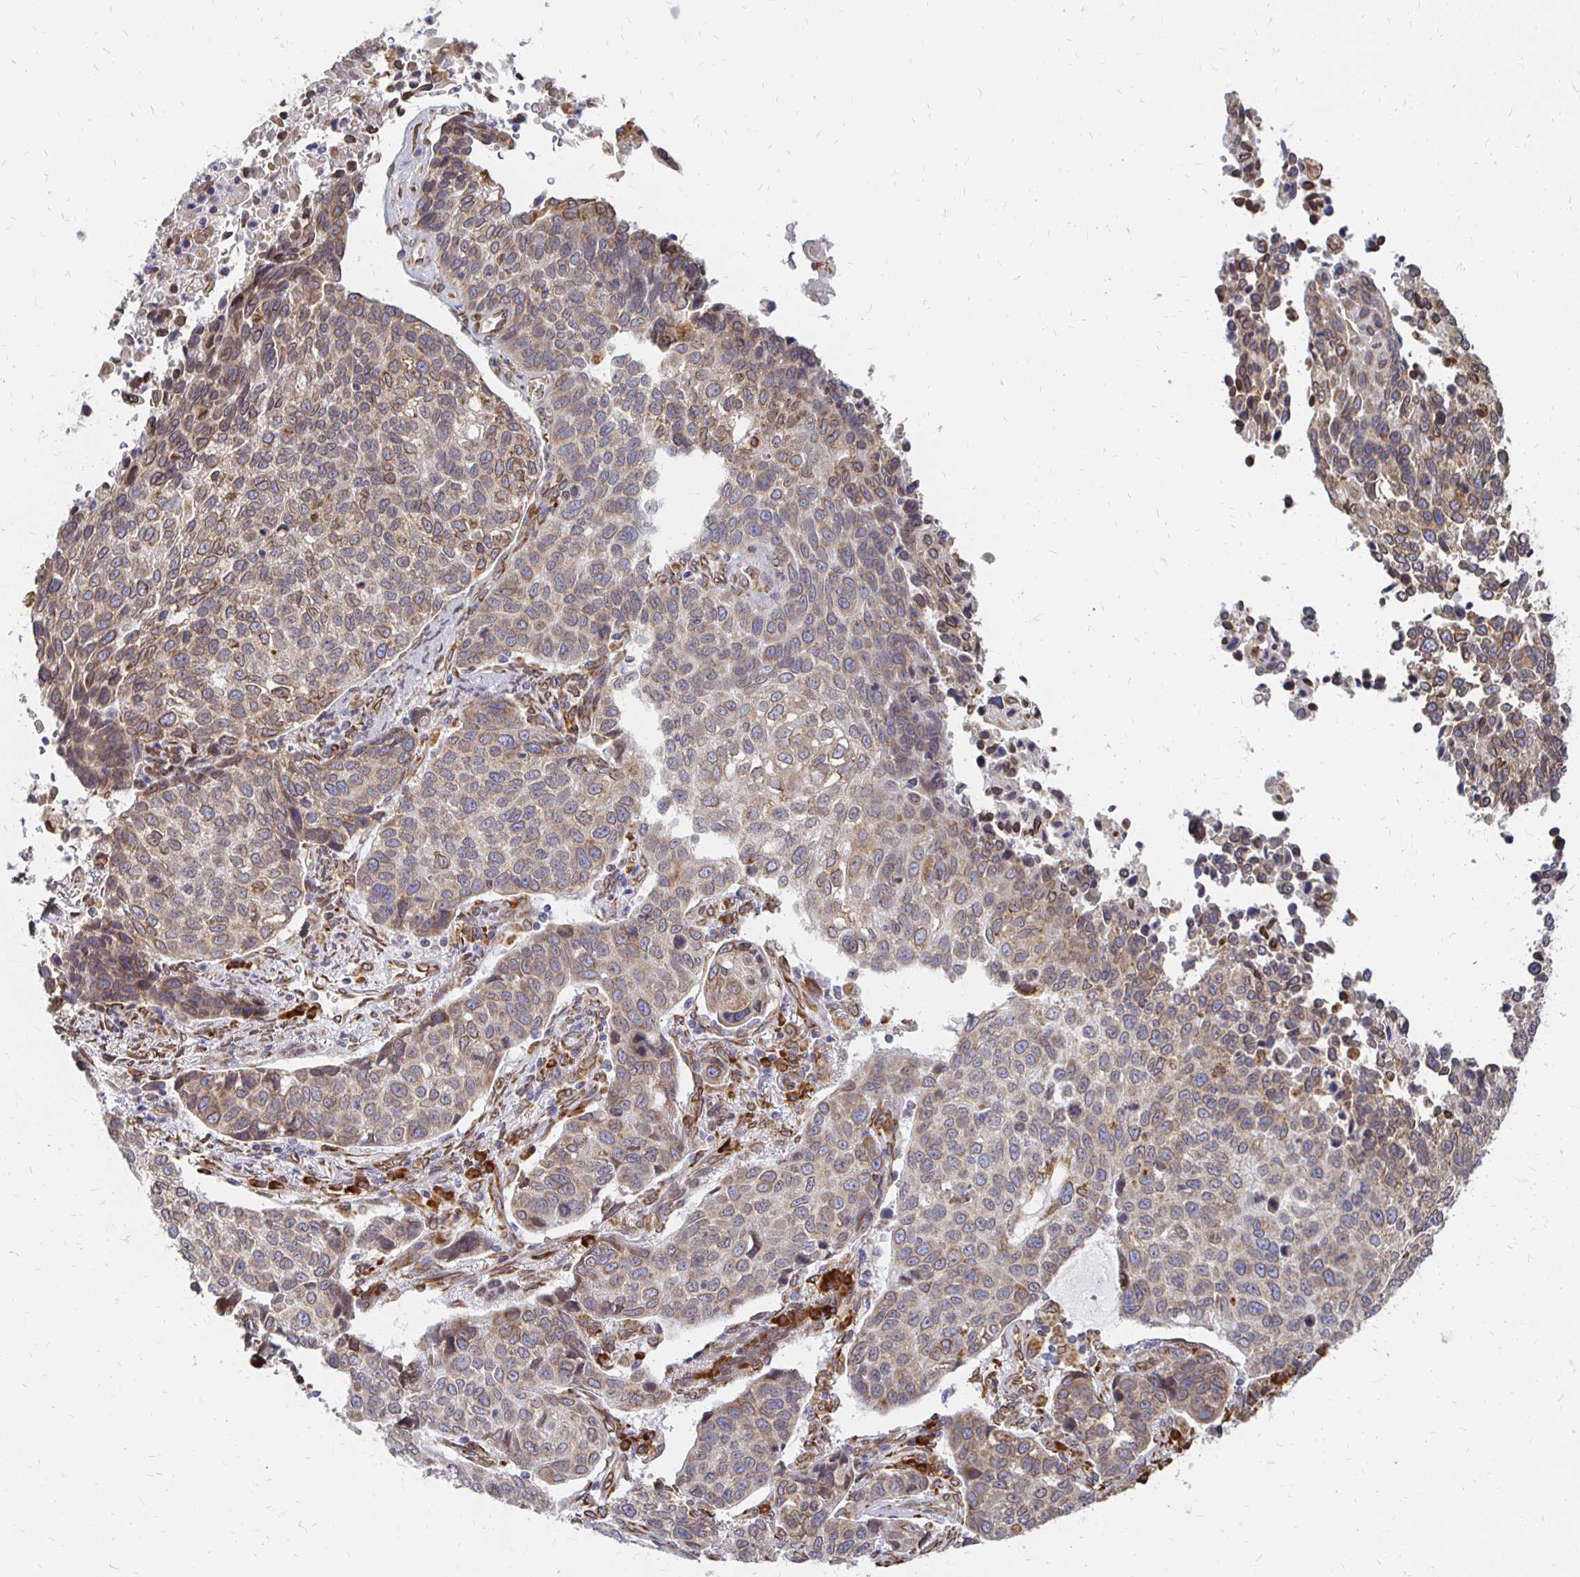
{"staining": {"intensity": "moderate", "quantity": ">75%", "location": "cytoplasmic/membranous,nuclear"}, "tissue": "lung cancer", "cell_type": "Tumor cells", "image_type": "cancer", "snomed": [{"axis": "morphology", "description": "Squamous cell carcinoma, NOS"}, {"axis": "topography", "description": "Lymph node"}, {"axis": "topography", "description": "Lung"}], "caption": "Immunohistochemical staining of lung squamous cell carcinoma reveals moderate cytoplasmic/membranous and nuclear protein staining in approximately >75% of tumor cells. The protein of interest is stained brown, and the nuclei are stained in blue (DAB (3,3'-diaminobenzidine) IHC with brightfield microscopy, high magnification).", "gene": "PELI3", "patient": {"sex": "male", "age": 61}}